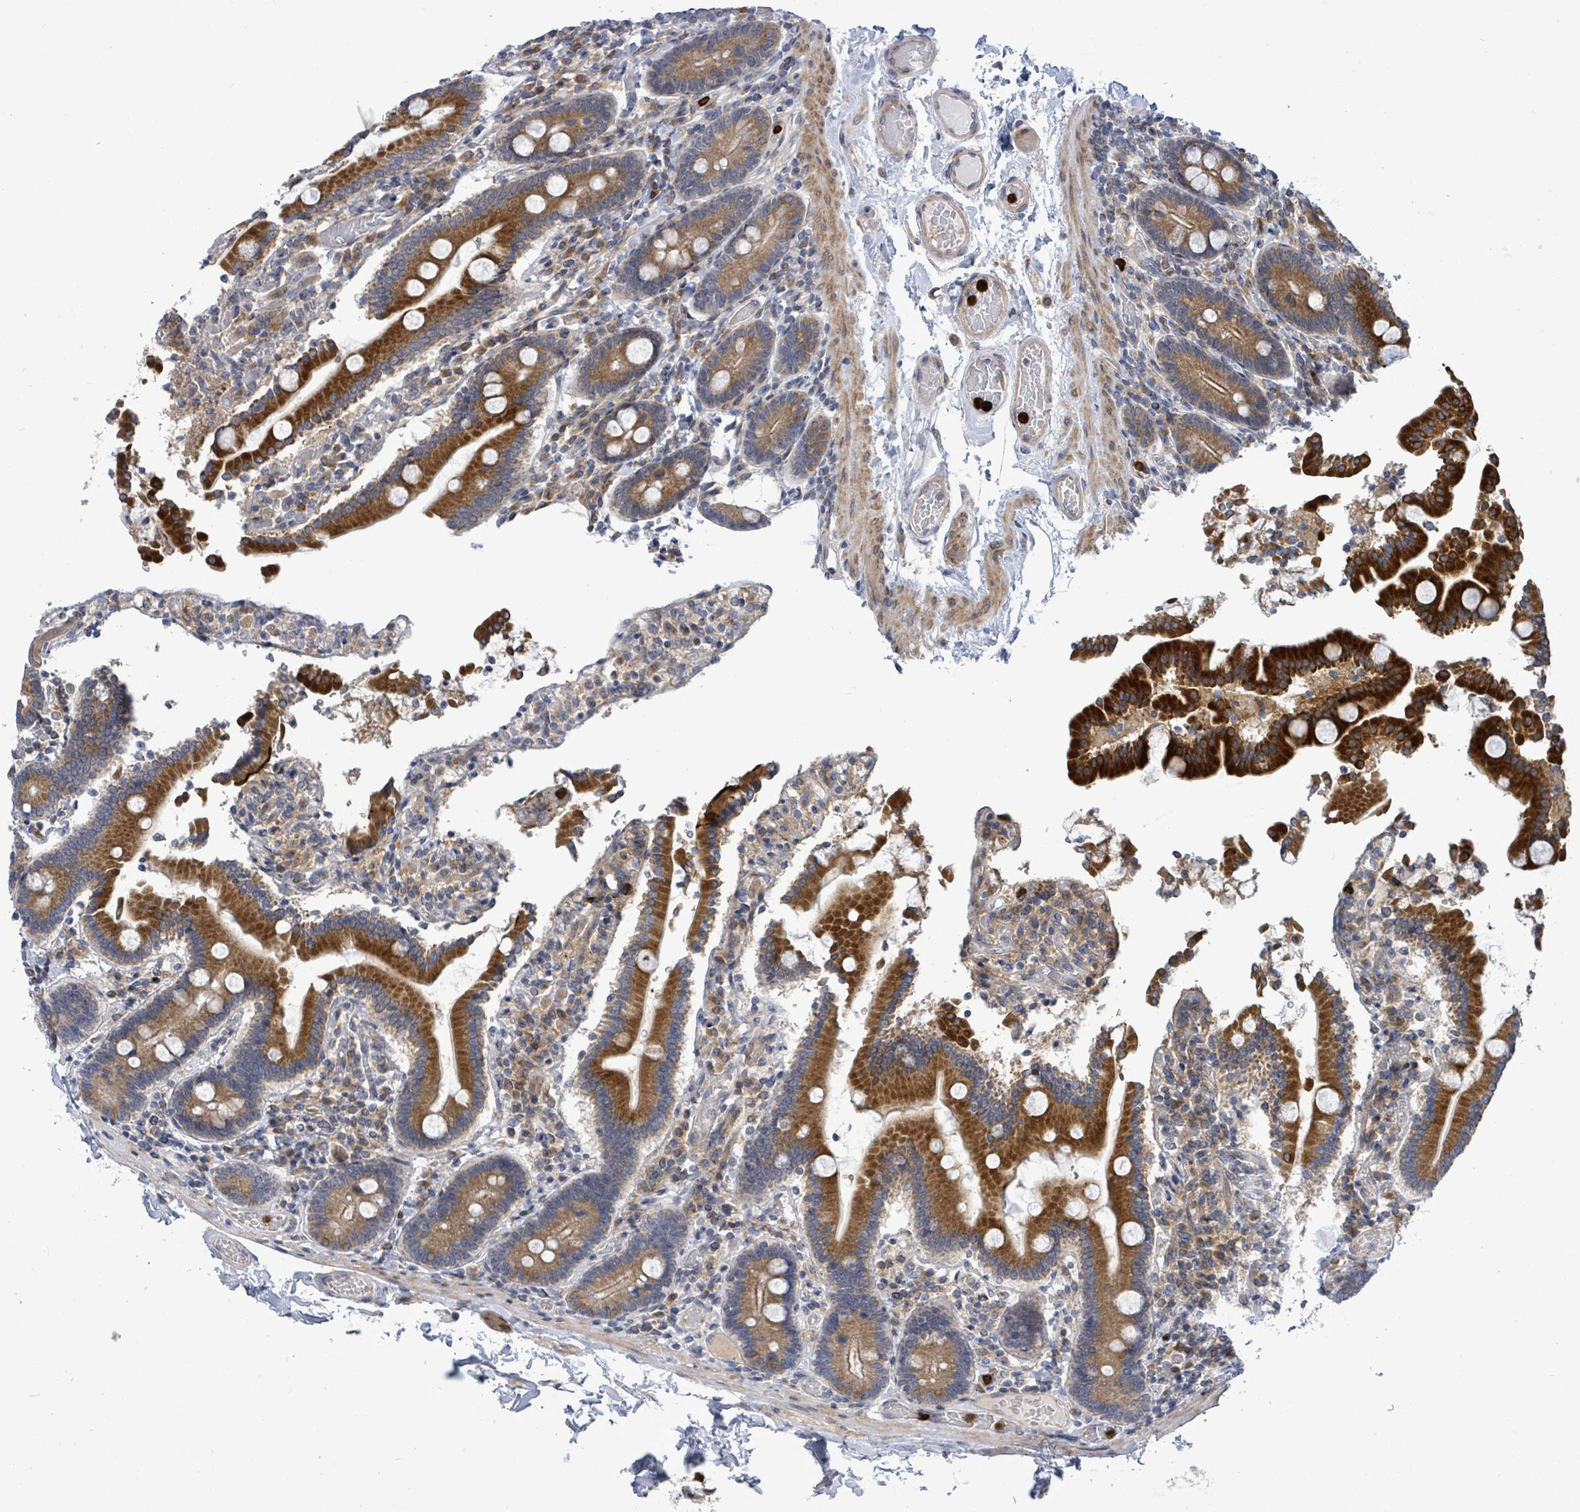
{"staining": {"intensity": "strong", "quantity": ">75%", "location": "cytoplasmic/membranous"}, "tissue": "duodenum", "cell_type": "Glandular cells", "image_type": "normal", "snomed": [{"axis": "morphology", "description": "Normal tissue, NOS"}, {"axis": "topography", "description": "Duodenum"}], "caption": "Immunohistochemistry (IHC) histopathology image of benign duodenum stained for a protein (brown), which reveals high levels of strong cytoplasmic/membranous expression in about >75% of glandular cells.", "gene": "SAR1A", "patient": {"sex": "male", "age": 55}}